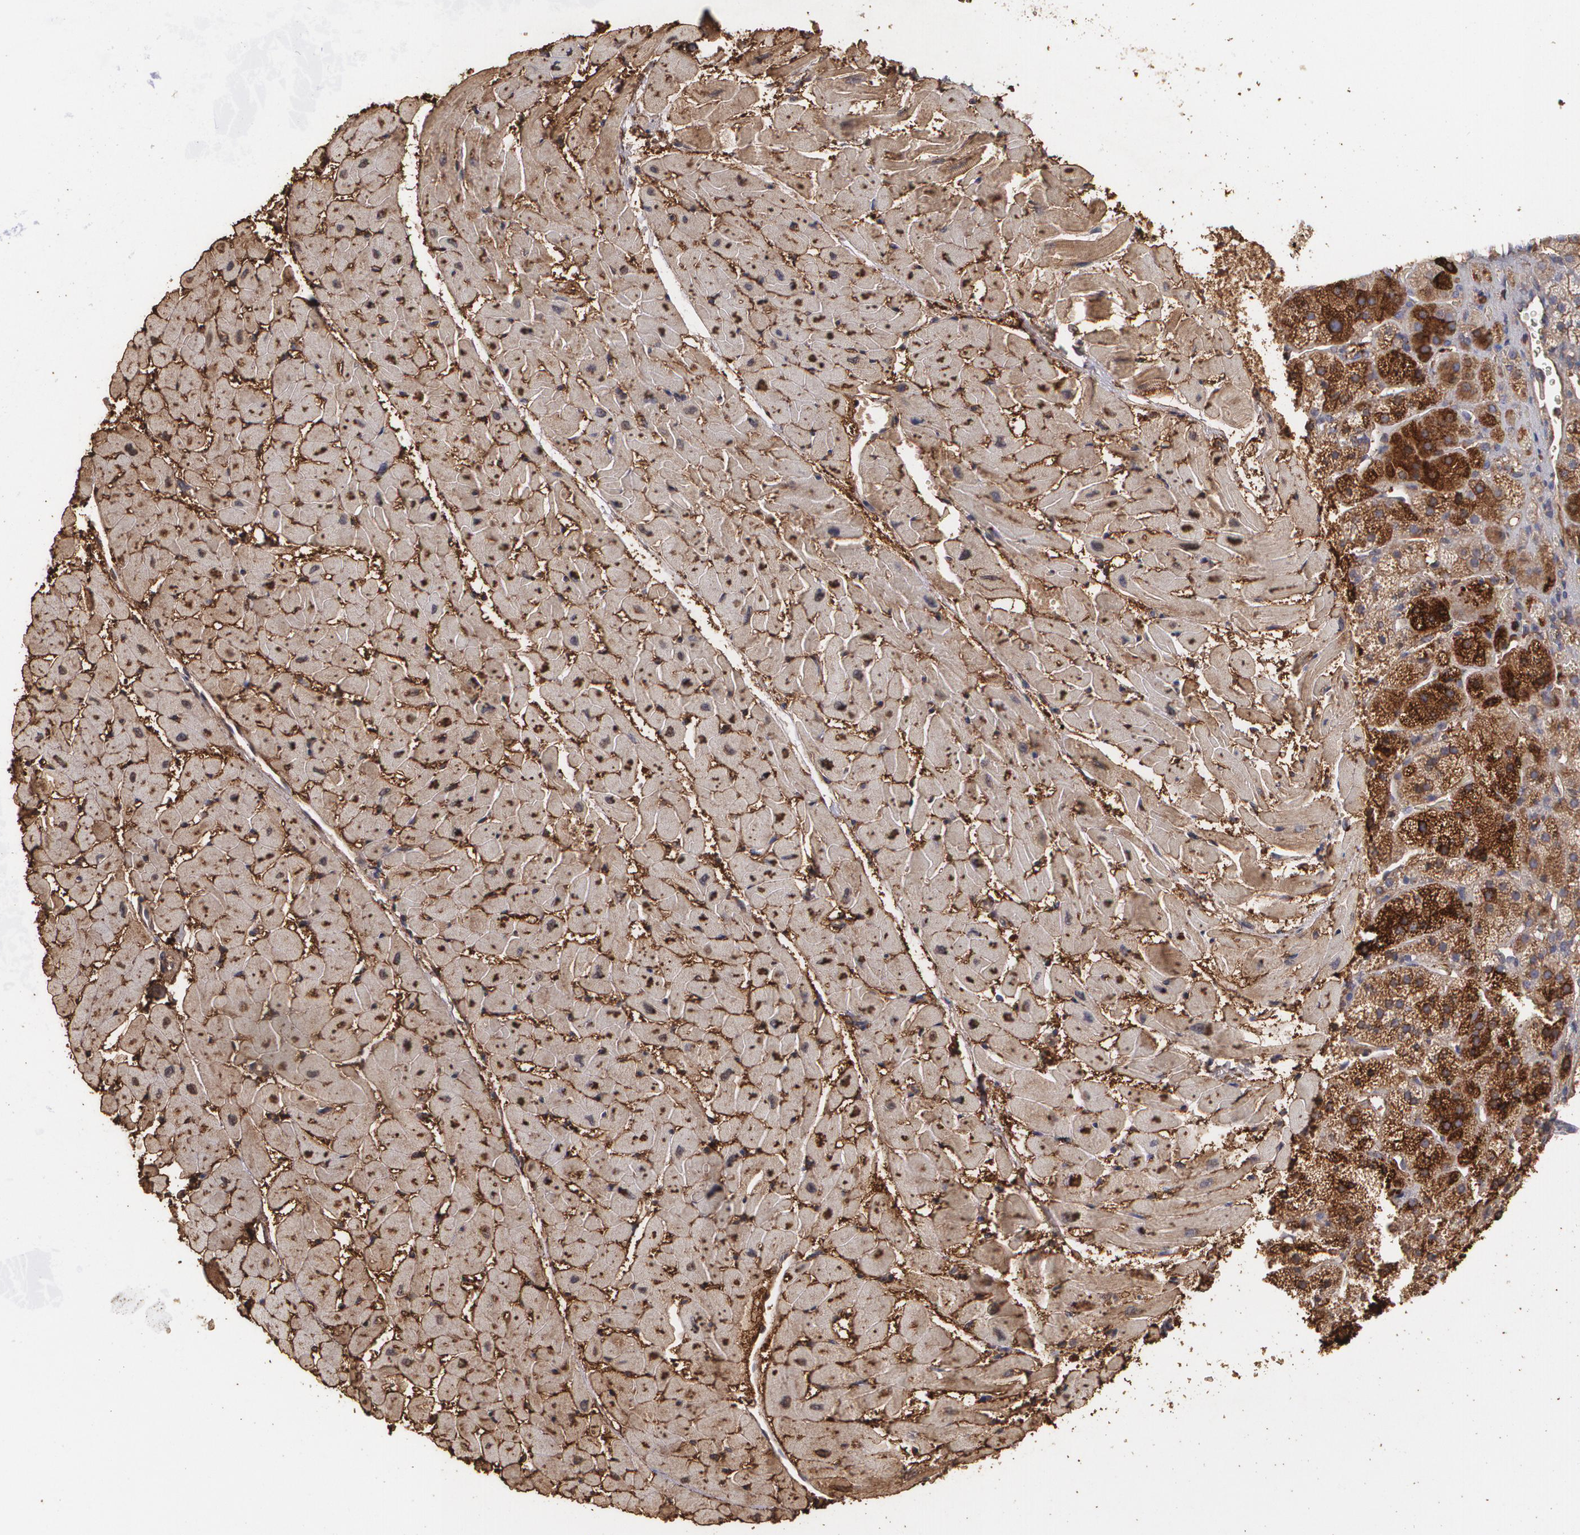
{"staining": {"intensity": "weak", "quantity": ">75%", "location": "cytoplasmic/membranous"}, "tissue": "heart muscle", "cell_type": "Cardiomyocytes", "image_type": "normal", "snomed": [{"axis": "morphology", "description": "Normal tissue, NOS"}, {"axis": "topography", "description": "Heart"}], "caption": "This photomicrograph displays IHC staining of normal heart muscle, with low weak cytoplasmic/membranous positivity in about >75% of cardiomyocytes.", "gene": "PON1", "patient": {"sex": "female", "age": 19}}